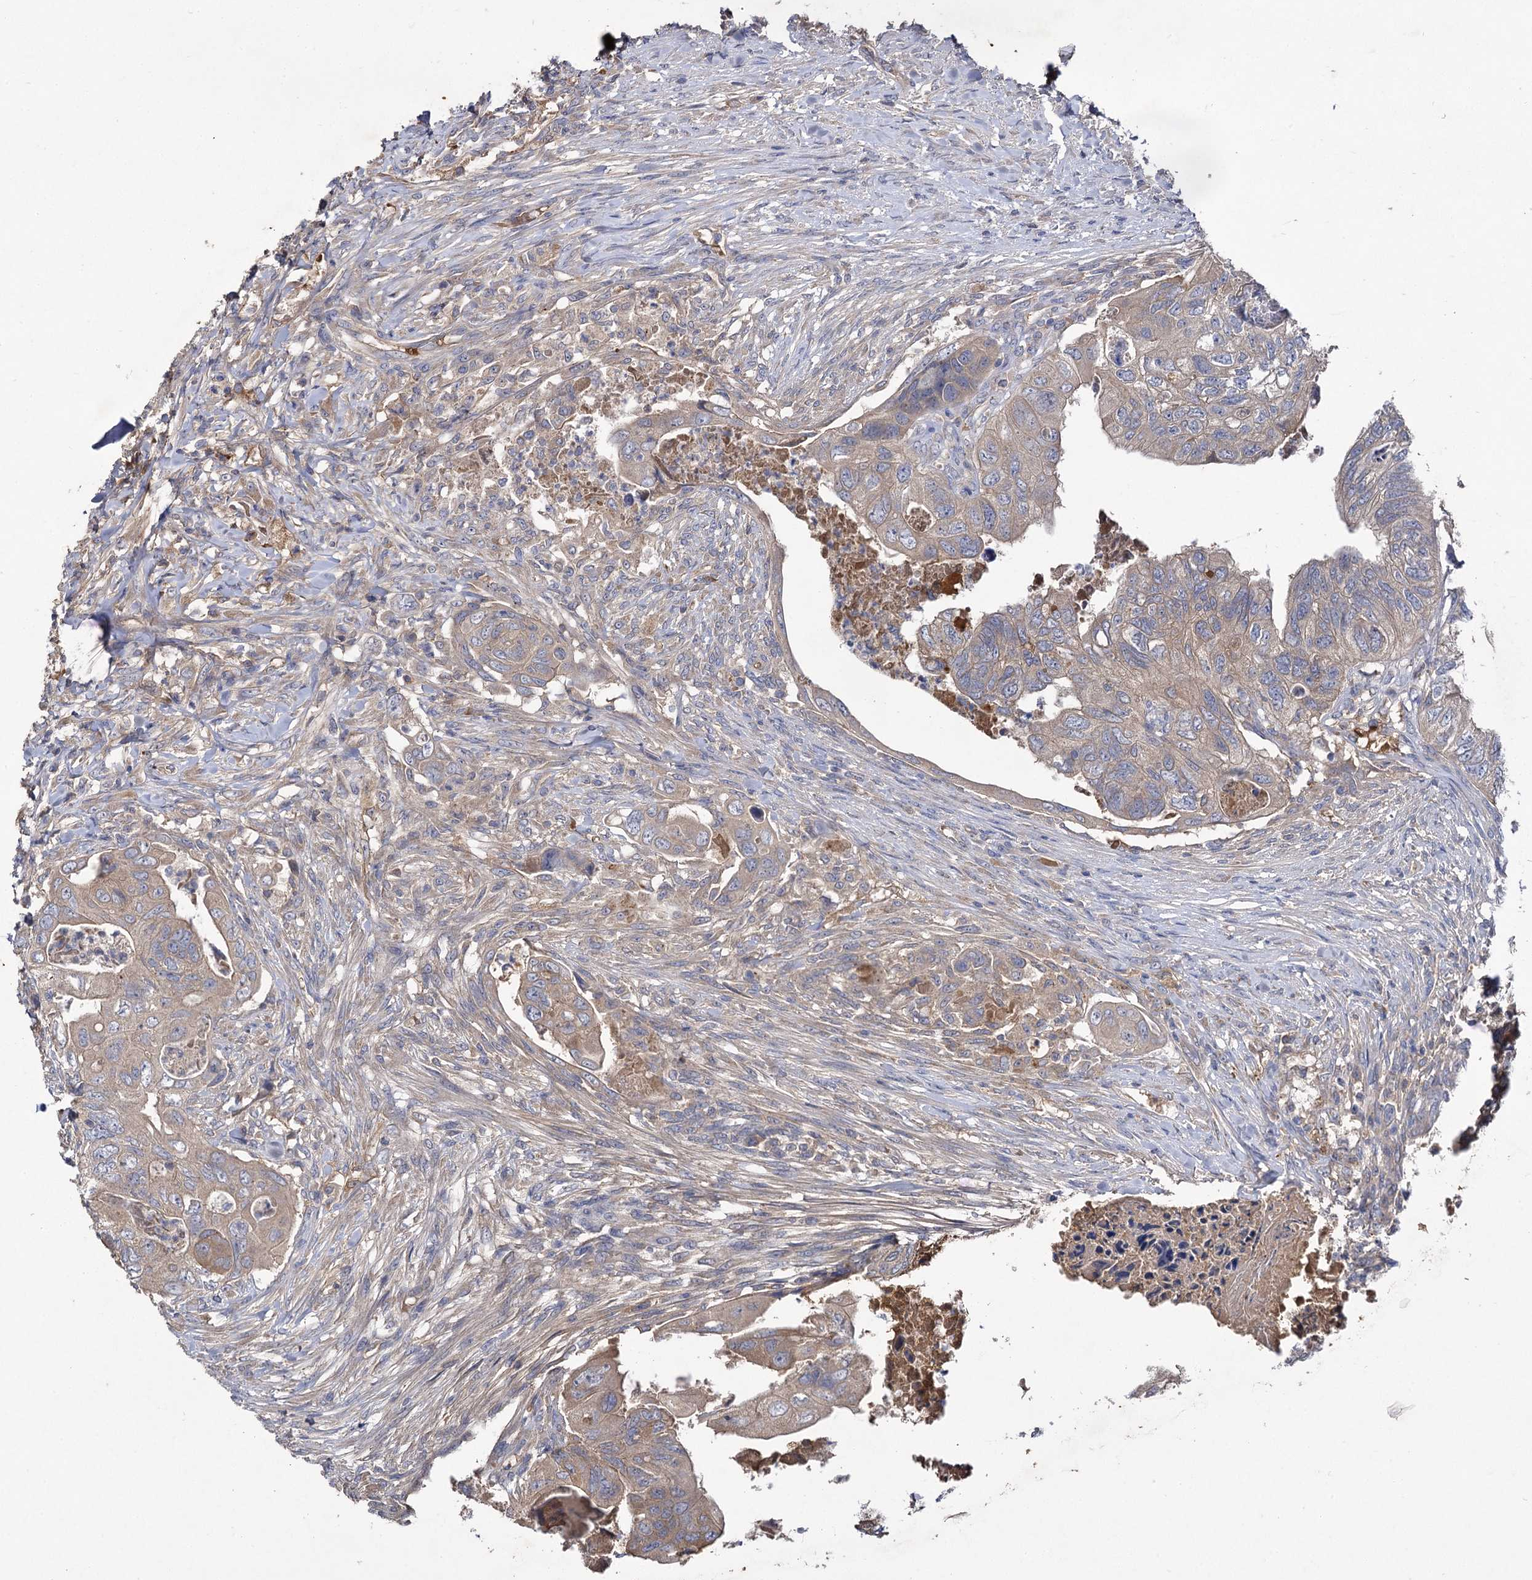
{"staining": {"intensity": "weak", "quantity": "<25%", "location": "cytoplasmic/membranous"}, "tissue": "colorectal cancer", "cell_type": "Tumor cells", "image_type": "cancer", "snomed": [{"axis": "morphology", "description": "Adenocarcinoma, NOS"}, {"axis": "topography", "description": "Rectum"}], "caption": "The photomicrograph displays no significant expression in tumor cells of adenocarcinoma (colorectal). (DAB immunohistochemistry visualized using brightfield microscopy, high magnification).", "gene": "USP50", "patient": {"sex": "male", "age": 63}}